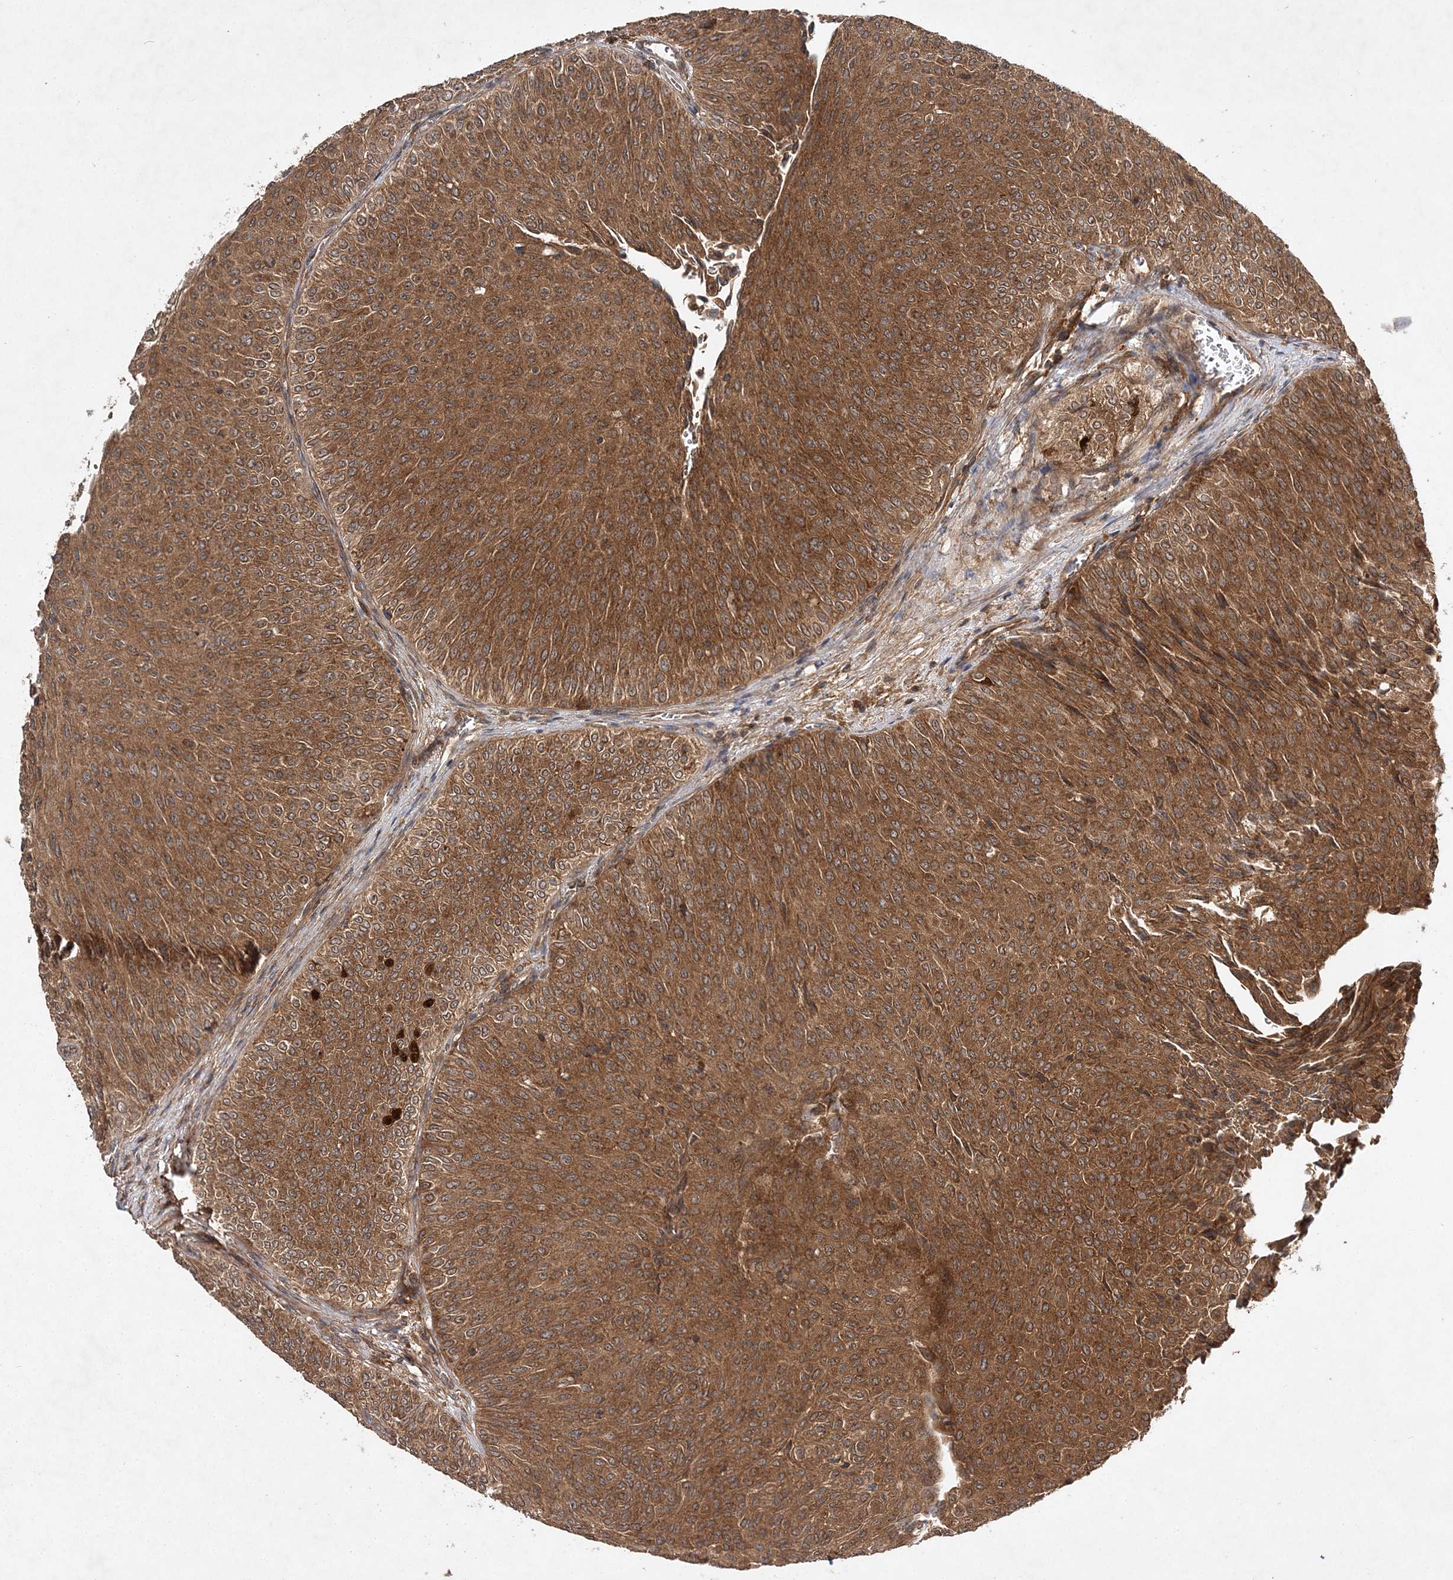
{"staining": {"intensity": "moderate", "quantity": ">75%", "location": "cytoplasmic/membranous"}, "tissue": "urothelial cancer", "cell_type": "Tumor cells", "image_type": "cancer", "snomed": [{"axis": "morphology", "description": "Urothelial carcinoma, Low grade"}, {"axis": "topography", "description": "Urinary bladder"}], "caption": "Urothelial cancer stained for a protein displays moderate cytoplasmic/membranous positivity in tumor cells. The protein of interest is shown in brown color, while the nuclei are stained blue.", "gene": "TMEM9B", "patient": {"sex": "male", "age": 78}}